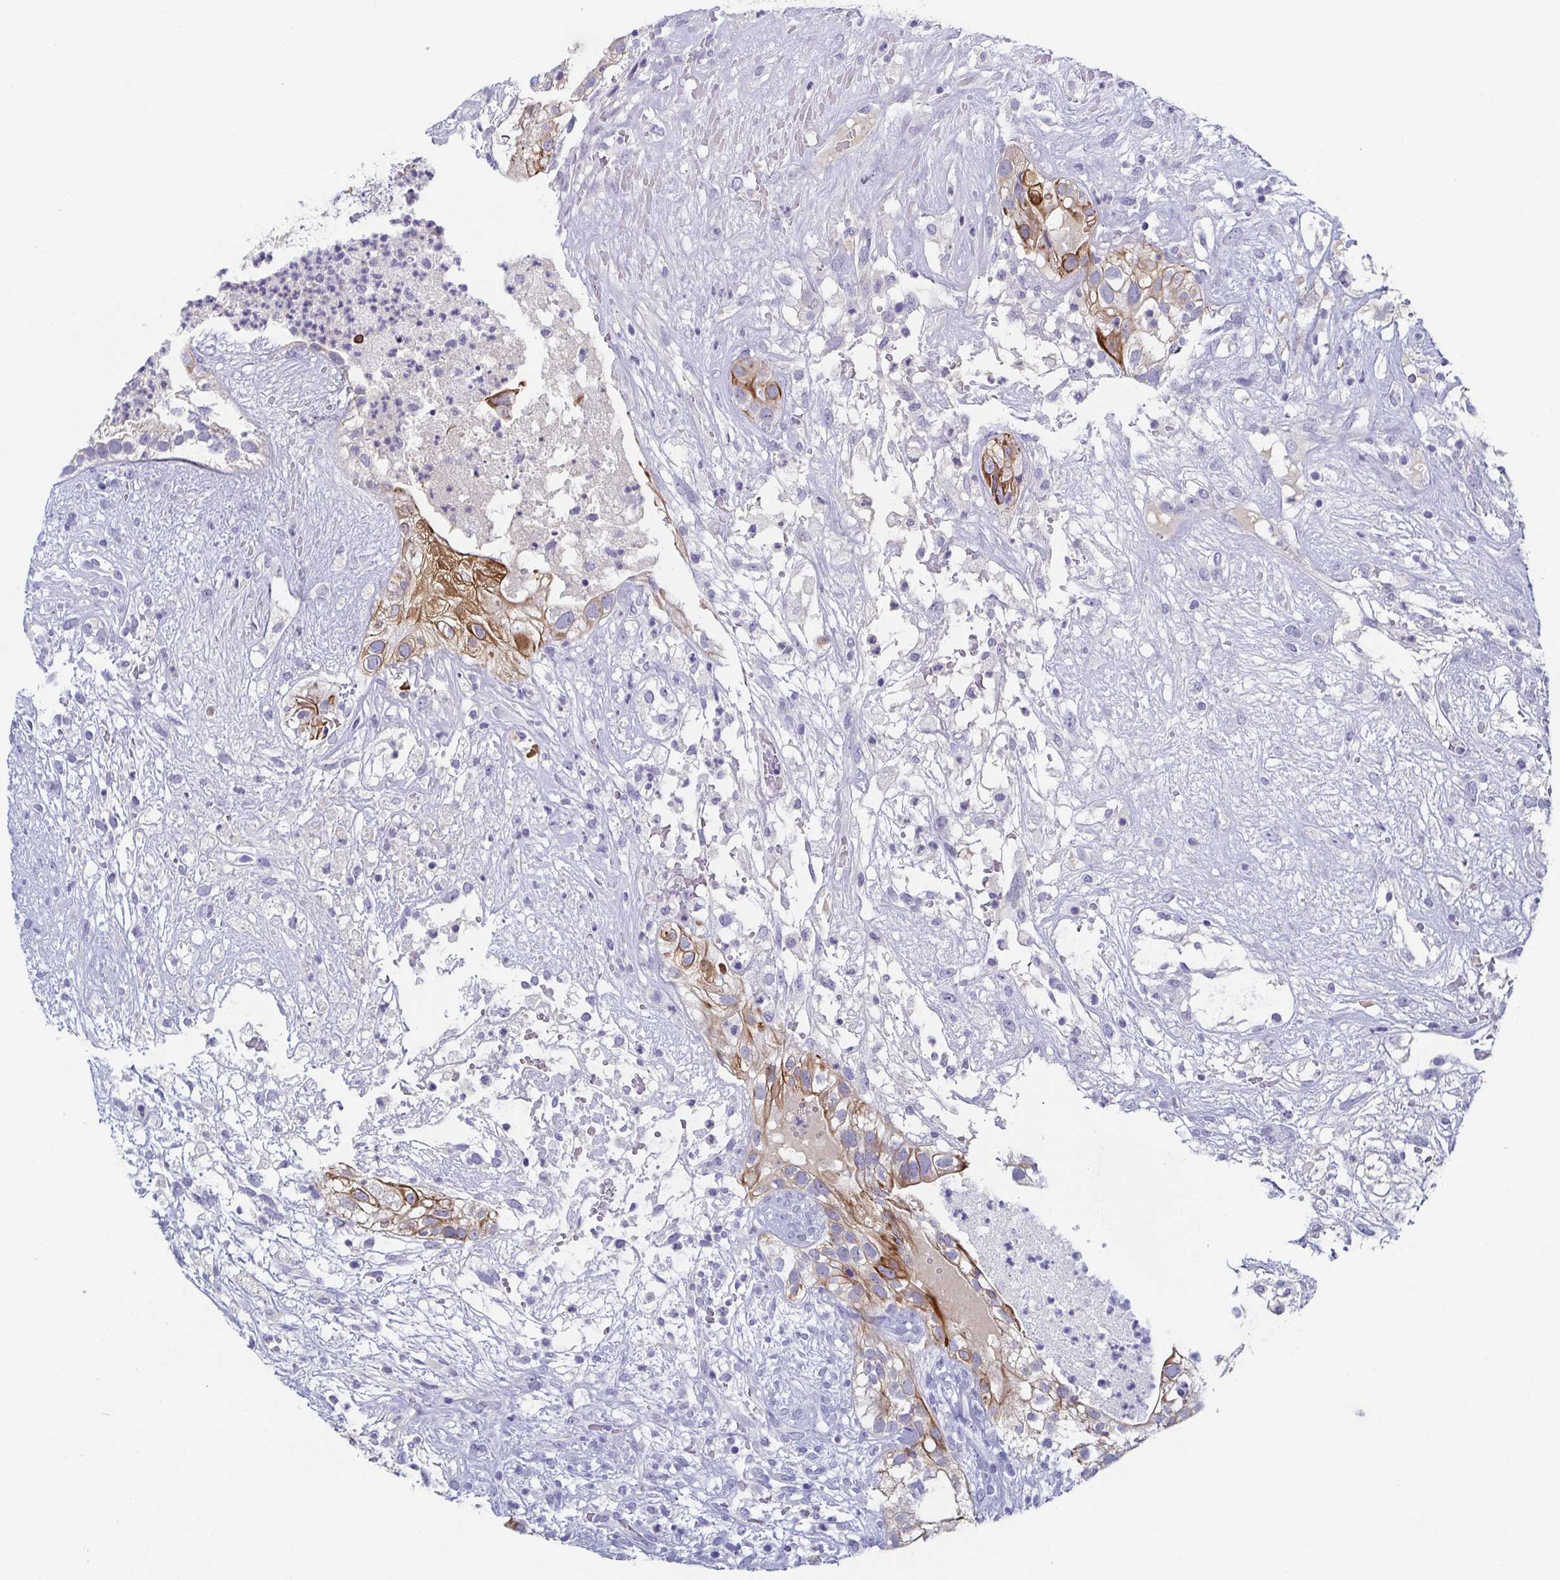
{"staining": {"intensity": "moderate", "quantity": "25%-75%", "location": "cytoplasmic/membranous"}, "tissue": "testis cancer", "cell_type": "Tumor cells", "image_type": "cancer", "snomed": [{"axis": "morphology", "description": "Seminoma, NOS"}, {"axis": "morphology", "description": "Carcinoma, Embryonal, NOS"}, {"axis": "topography", "description": "Testis"}], "caption": "Protein staining of testis cancer (seminoma) tissue exhibits moderate cytoplasmic/membranous staining in approximately 25%-75% of tumor cells.", "gene": "RHOV", "patient": {"sex": "male", "age": 41}}